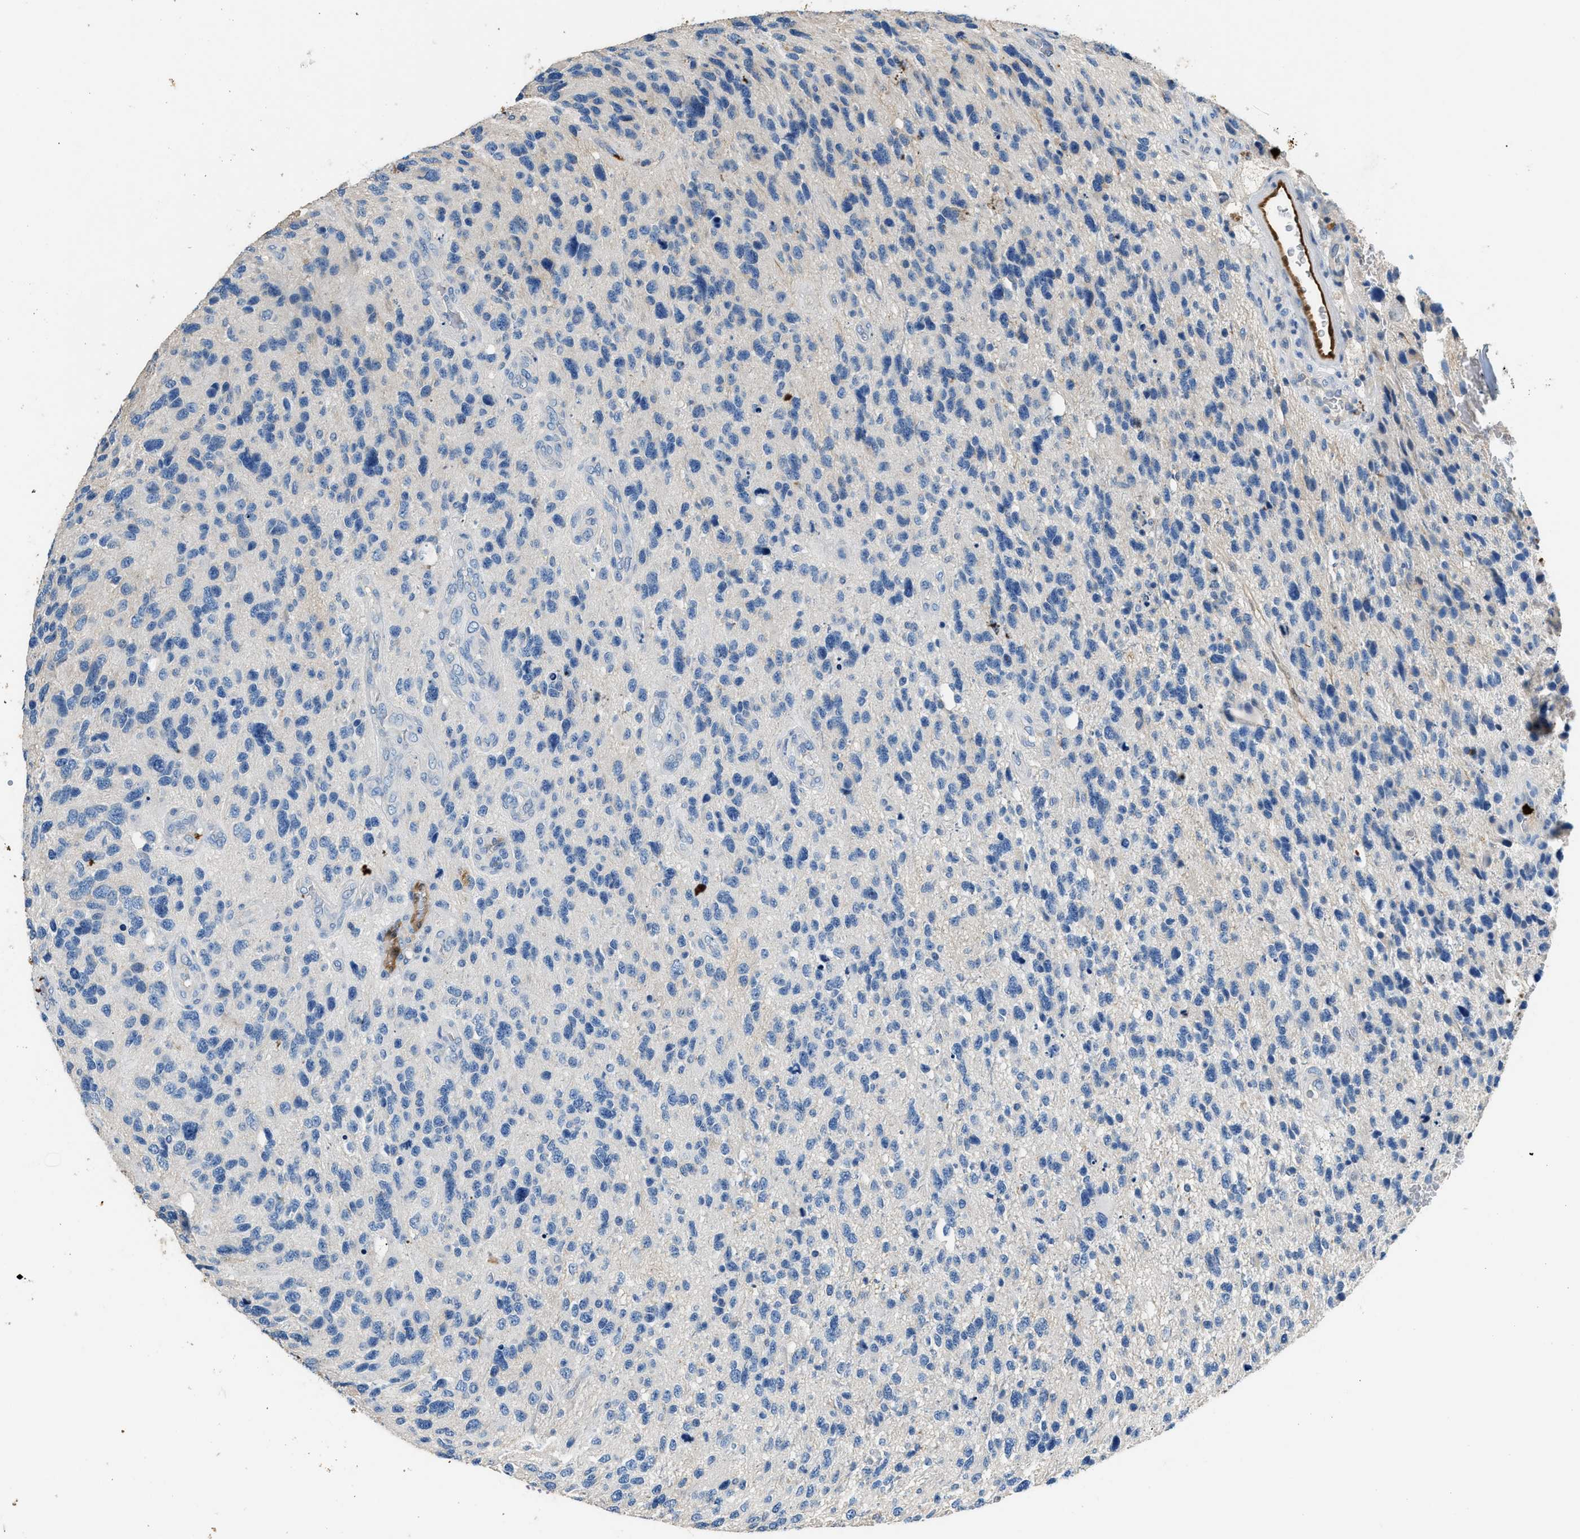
{"staining": {"intensity": "negative", "quantity": "none", "location": "none"}, "tissue": "glioma", "cell_type": "Tumor cells", "image_type": "cancer", "snomed": [{"axis": "morphology", "description": "Glioma, malignant, High grade"}, {"axis": "topography", "description": "Brain"}], "caption": "Micrograph shows no protein expression in tumor cells of malignant glioma (high-grade) tissue.", "gene": "ANXA3", "patient": {"sex": "female", "age": 58}}